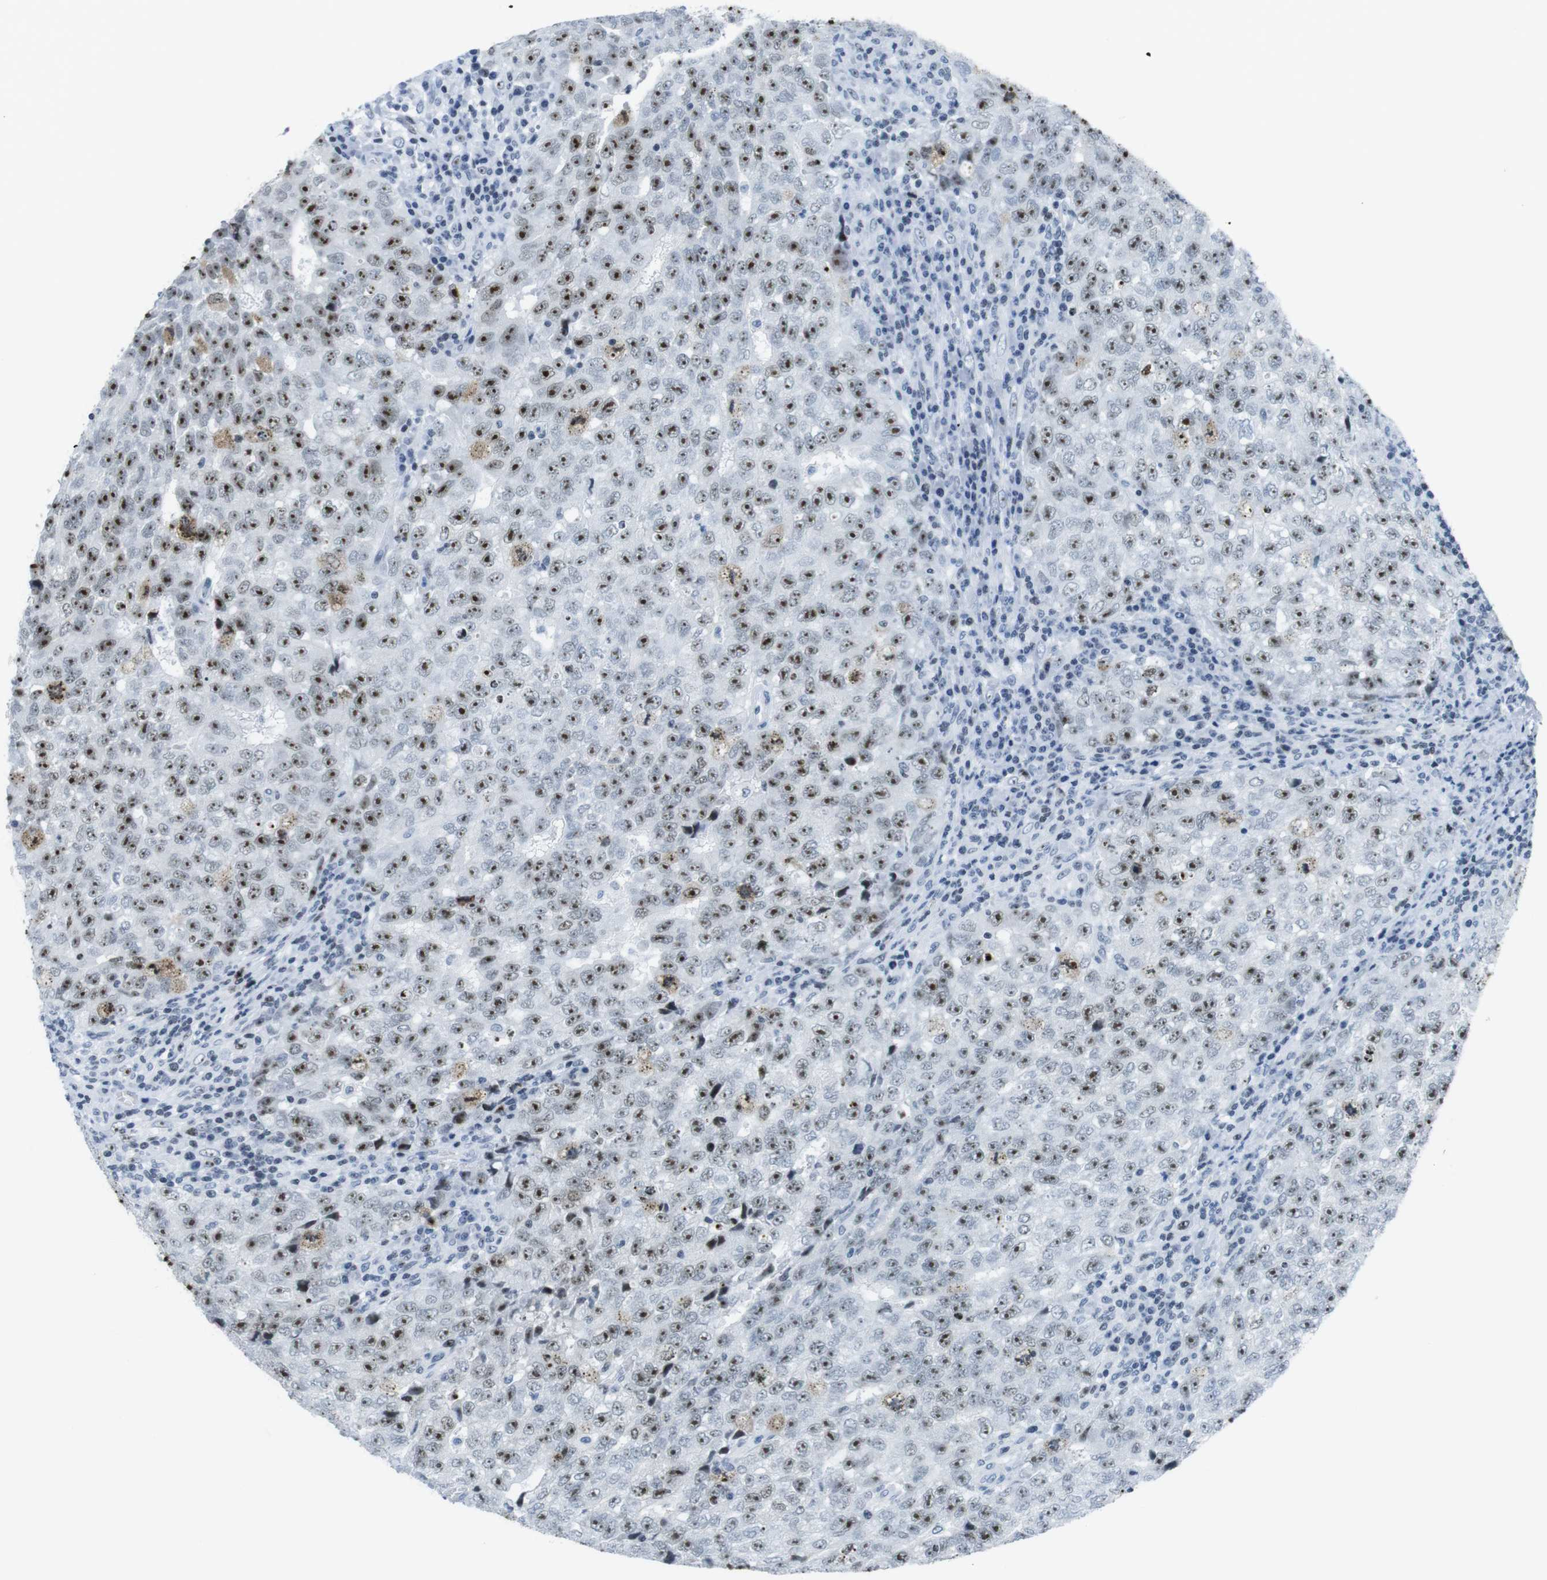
{"staining": {"intensity": "strong", "quantity": ">75%", "location": "nuclear"}, "tissue": "testis cancer", "cell_type": "Tumor cells", "image_type": "cancer", "snomed": [{"axis": "morphology", "description": "Necrosis, NOS"}, {"axis": "morphology", "description": "Carcinoma, Embryonal, NOS"}, {"axis": "topography", "description": "Testis"}], "caption": "Immunohistochemical staining of human embryonal carcinoma (testis) displays high levels of strong nuclear staining in approximately >75% of tumor cells.", "gene": "NIFK", "patient": {"sex": "male", "age": 19}}